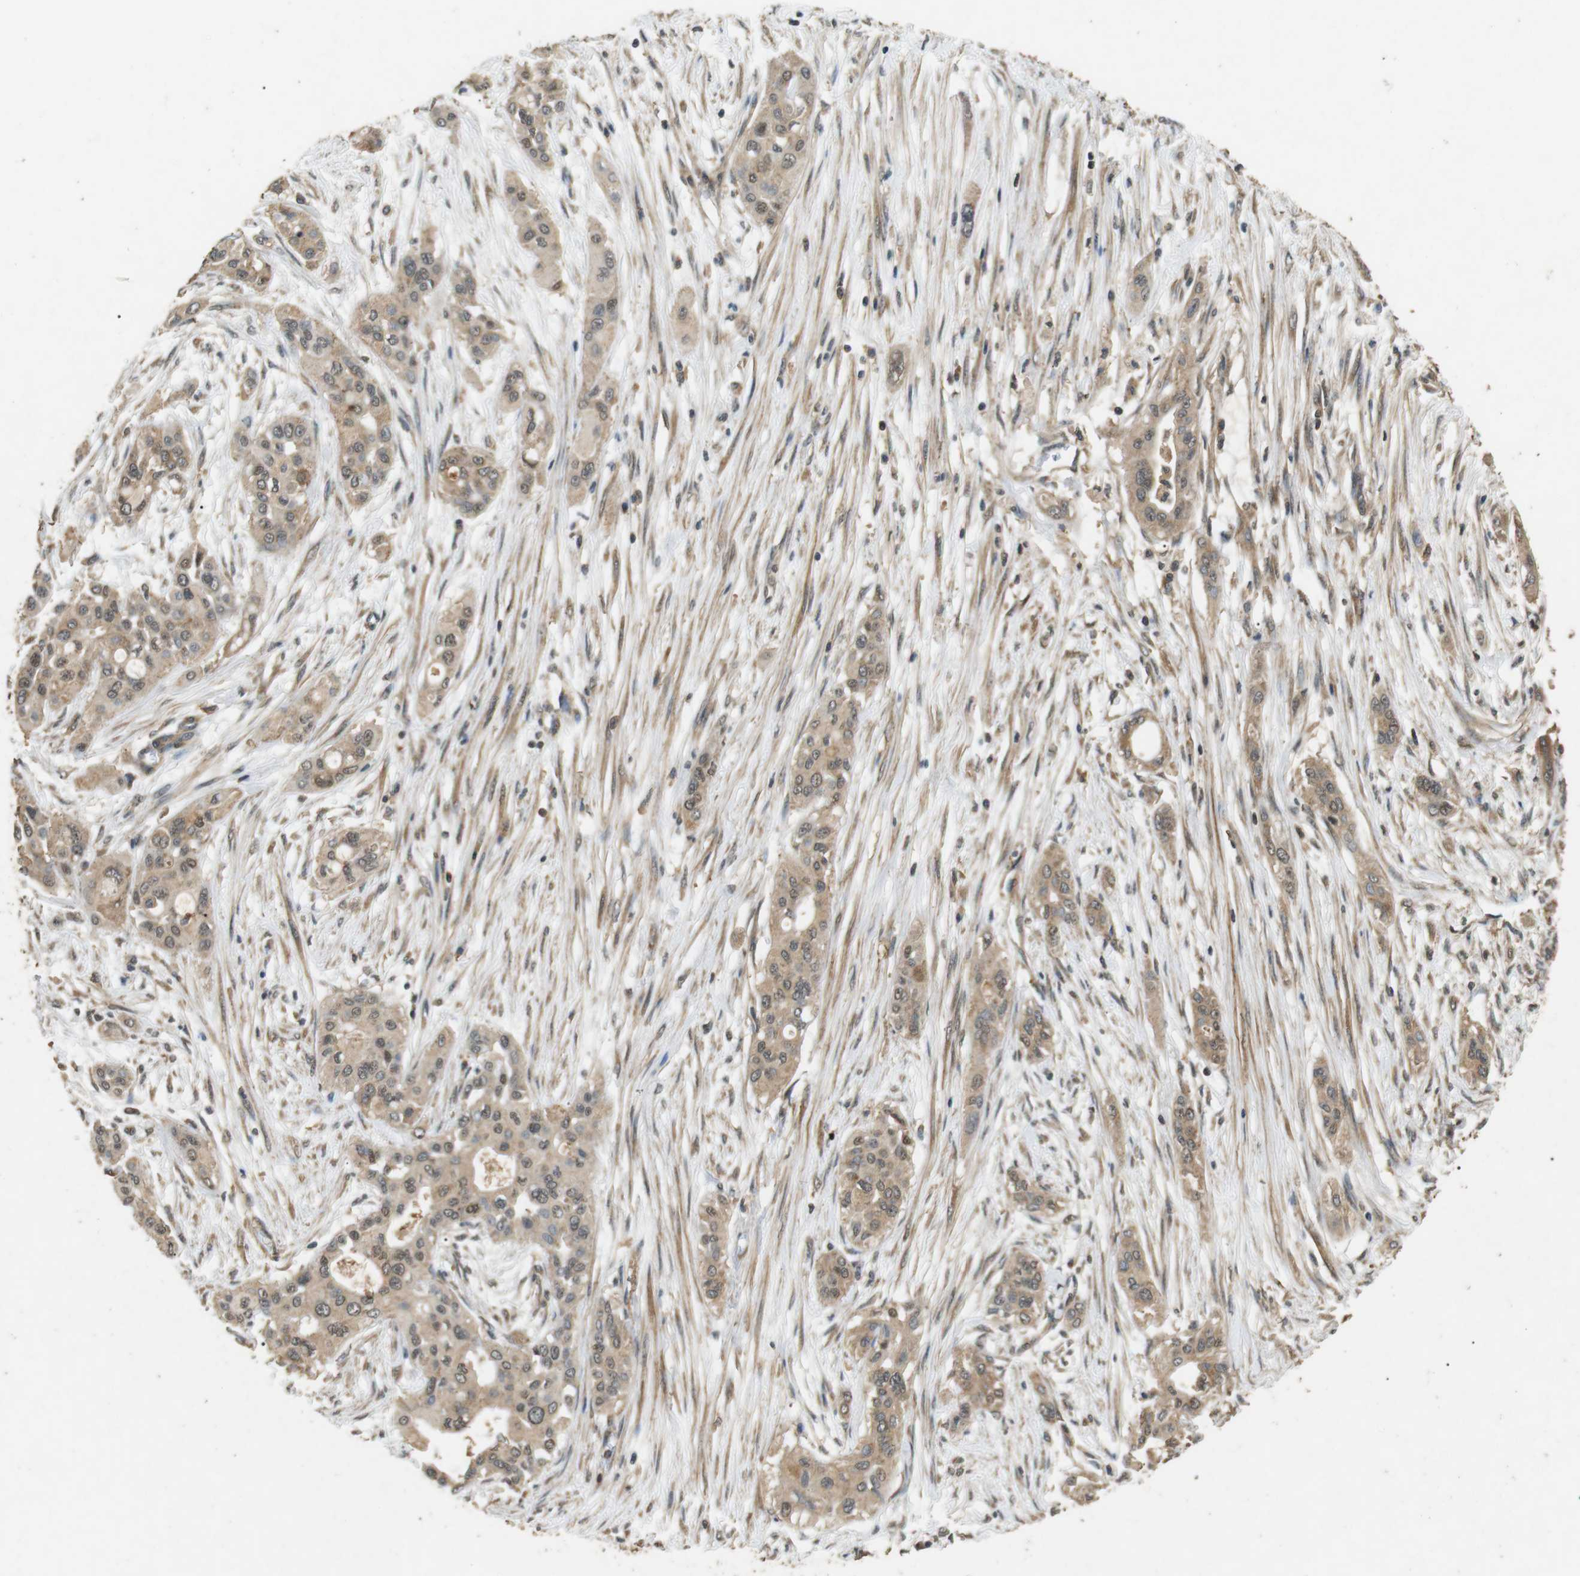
{"staining": {"intensity": "moderate", "quantity": ">75%", "location": "cytoplasmic/membranous,nuclear"}, "tissue": "pancreatic cancer", "cell_type": "Tumor cells", "image_type": "cancer", "snomed": [{"axis": "morphology", "description": "Adenocarcinoma, NOS"}, {"axis": "topography", "description": "Pancreas"}], "caption": "Human pancreatic adenocarcinoma stained with a protein marker shows moderate staining in tumor cells.", "gene": "TBC1D15", "patient": {"sex": "female", "age": 60}}